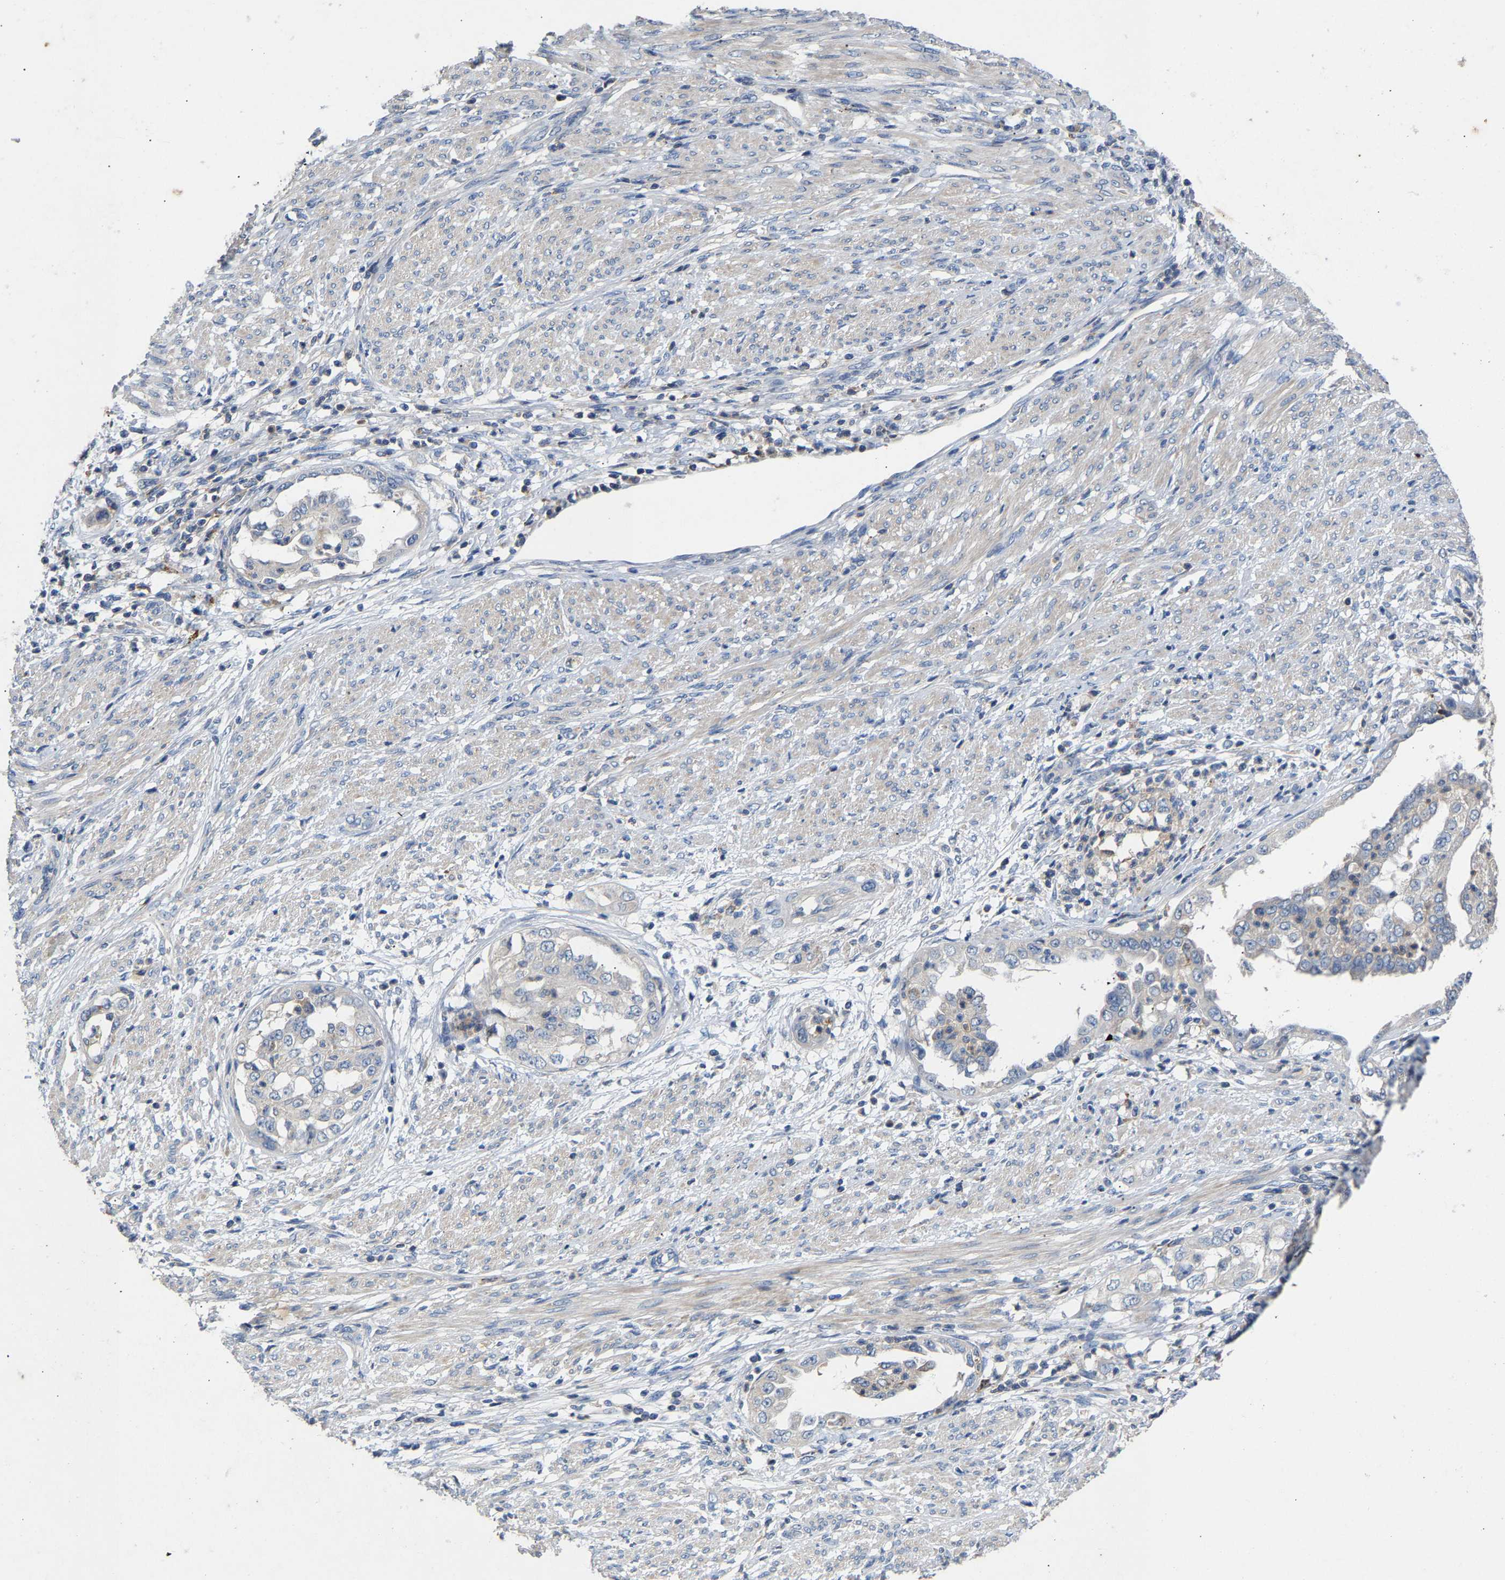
{"staining": {"intensity": "negative", "quantity": "none", "location": "none"}, "tissue": "endometrial cancer", "cell_type": "Tumor cells", "image_type": "cancer", "snomed": [{"axis": "morphology", "description": "Adenocarcinoma, NOS"}, {"axis": "topography", "description": "Endometrium"}], "caption": "Tumor cells show no significant staining in endometrial cancer.", "gene": "CCDC171", "patient": {"sex": "female", "age": 85}}